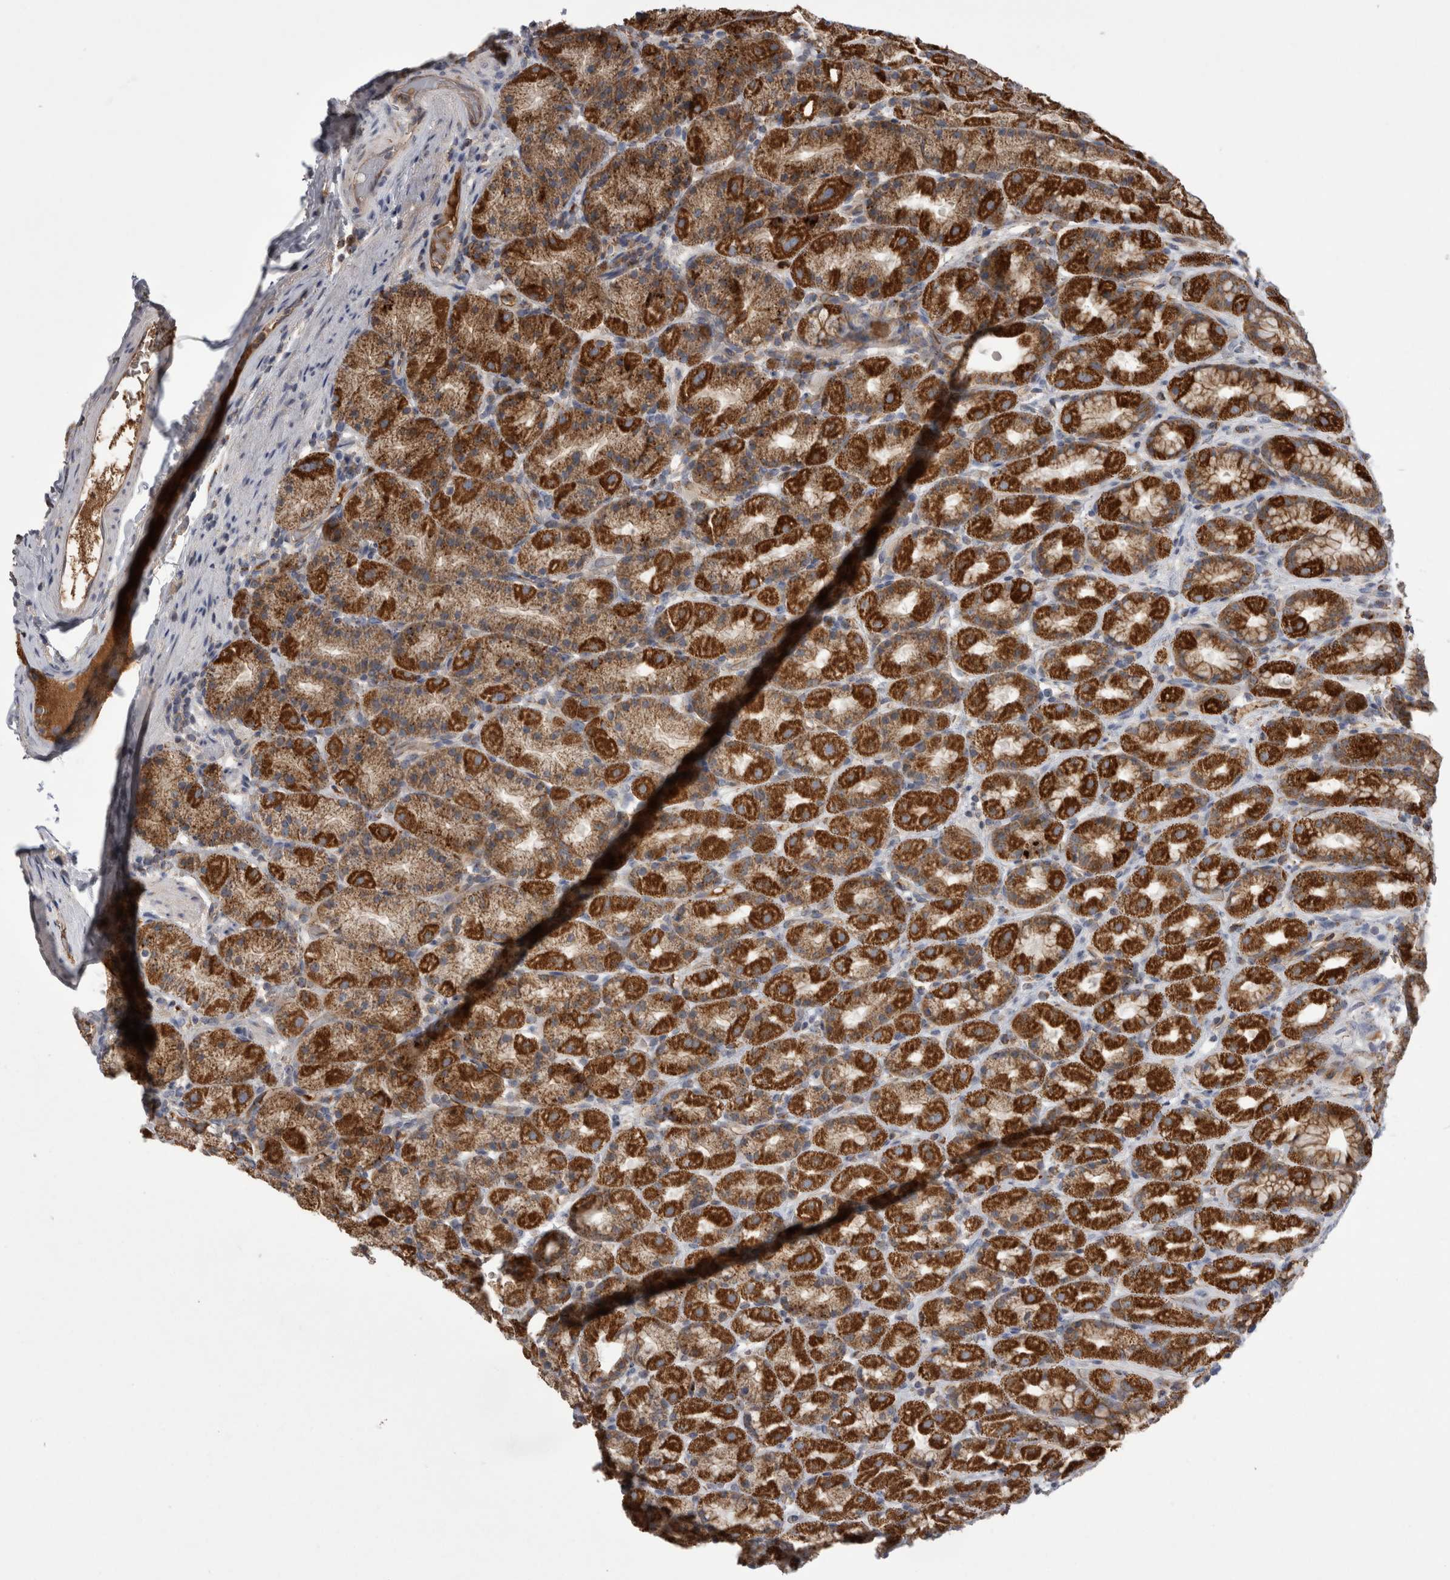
{"staining": {"intensity": "strong", "quantity": ">75%", "location": "cytoplasmic/membranous"}, "tissue": "stomach", "cell_type": "Glandular cells", "image_type": "normal", "snomed": [{"axis": "morphology", "description": "Normal tissue, NOS"}, {"axis": "topography", "description": "Stomach, upper"}], "caption": "High-power microscopy captured an immunohistochemistry photomicrograph of normal stomach, revealing strong cytoplasmic/membranous staining in approximately >75% of glandular cells. (DAB (3,3'-diaminobenzidine) = brown stain, brightfield microscopy at high magnification).", "gene": "DARS2", "patient": {"sex": "male", "age": 68}}